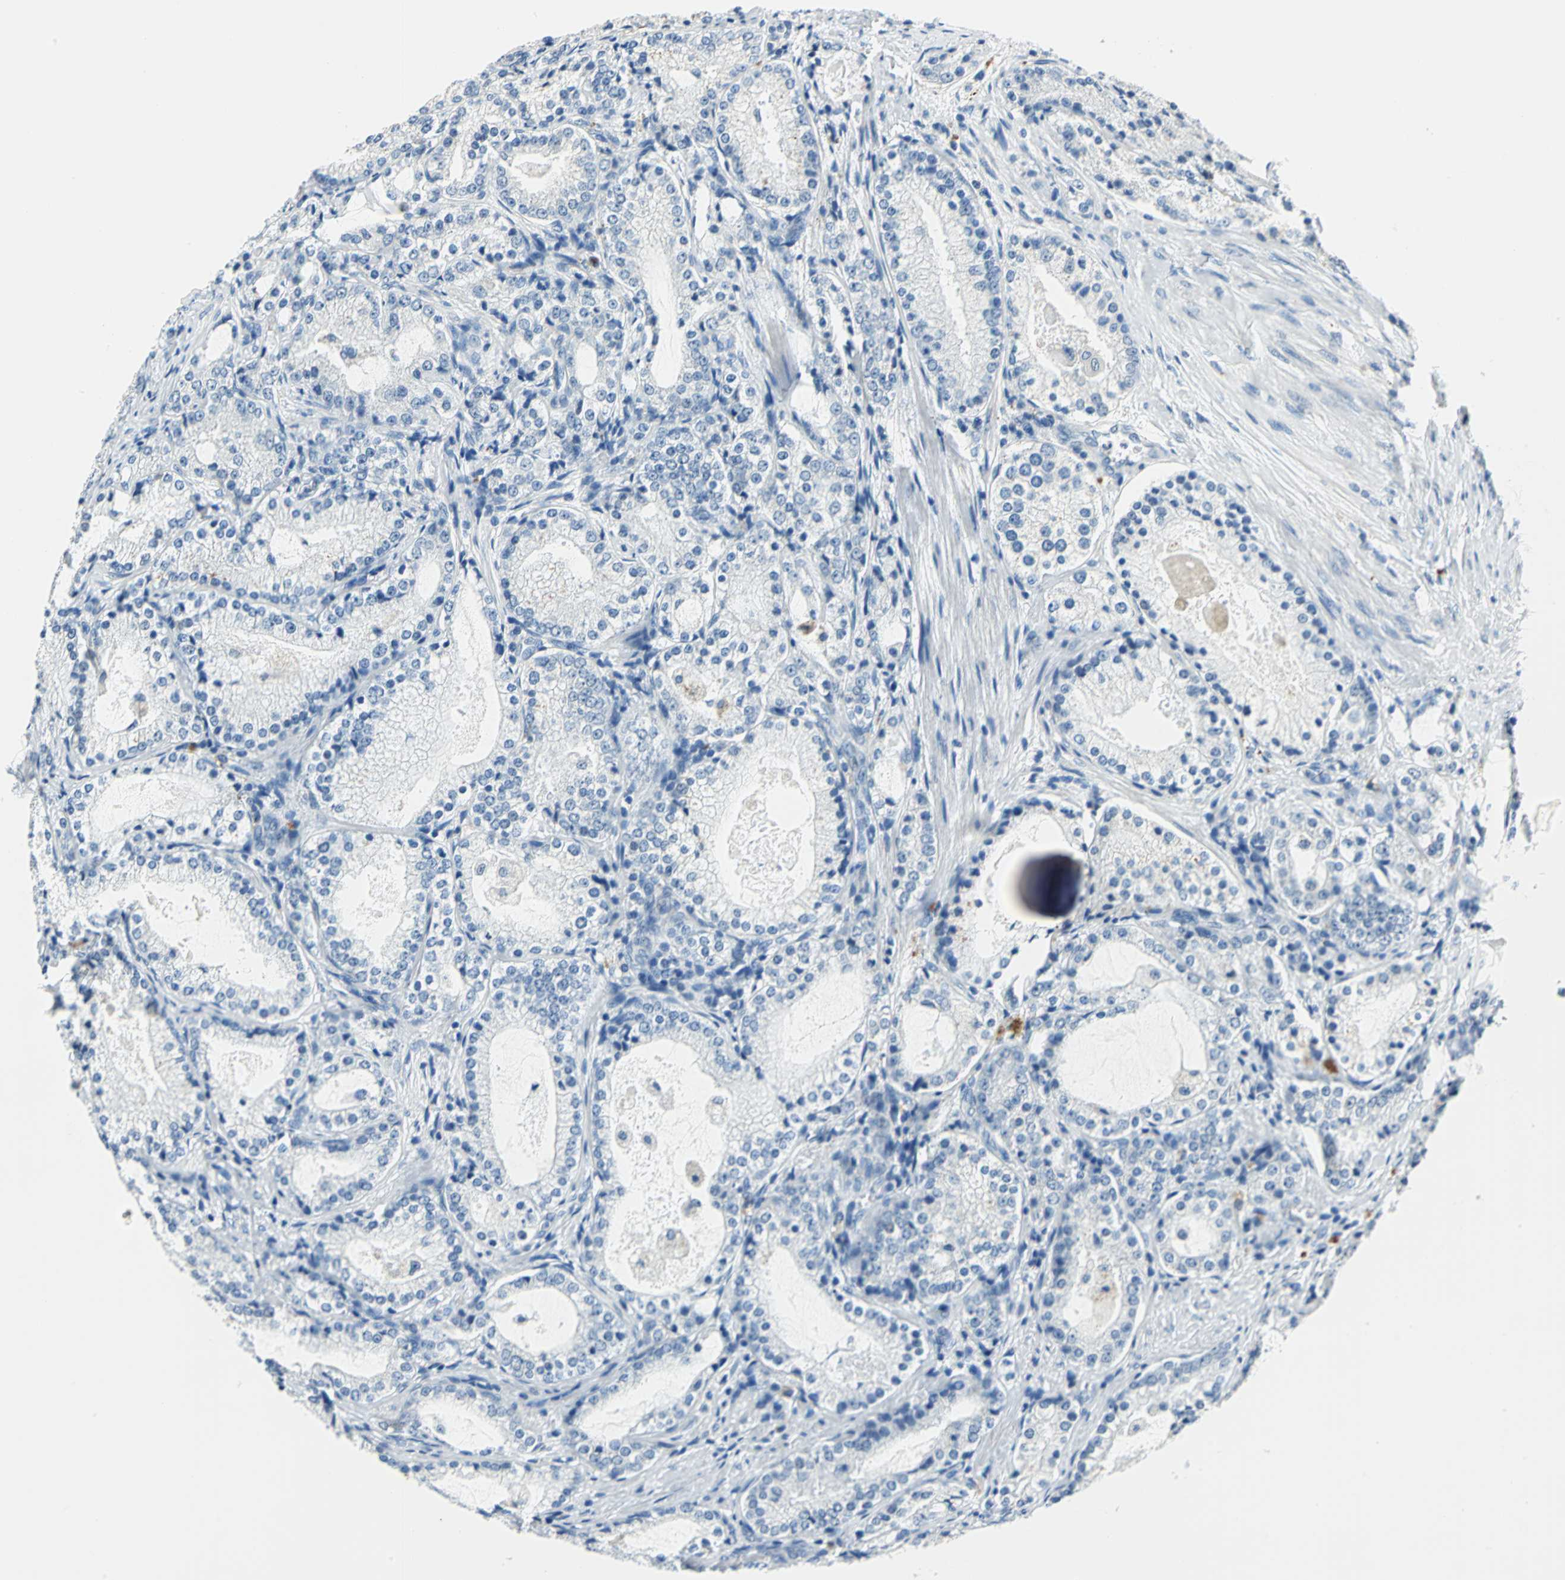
{"staining": {"intensity": "negative", "quantity": "none", "location": "none"}, "tissue": "prostate cancer", "cell_type": "Tumor cells", "image_type": "cancer", "snomed": [{"axis": "morphology", "description": "Adenocarcinoma, High grade"}, {"axis": "topography", "description": "Prostate"}], "caption": "Tumor cells are negative for brown protein staining in prostate cancer.", "gene": "RAD17", "patient": {"sex": "male", "age": 63}}